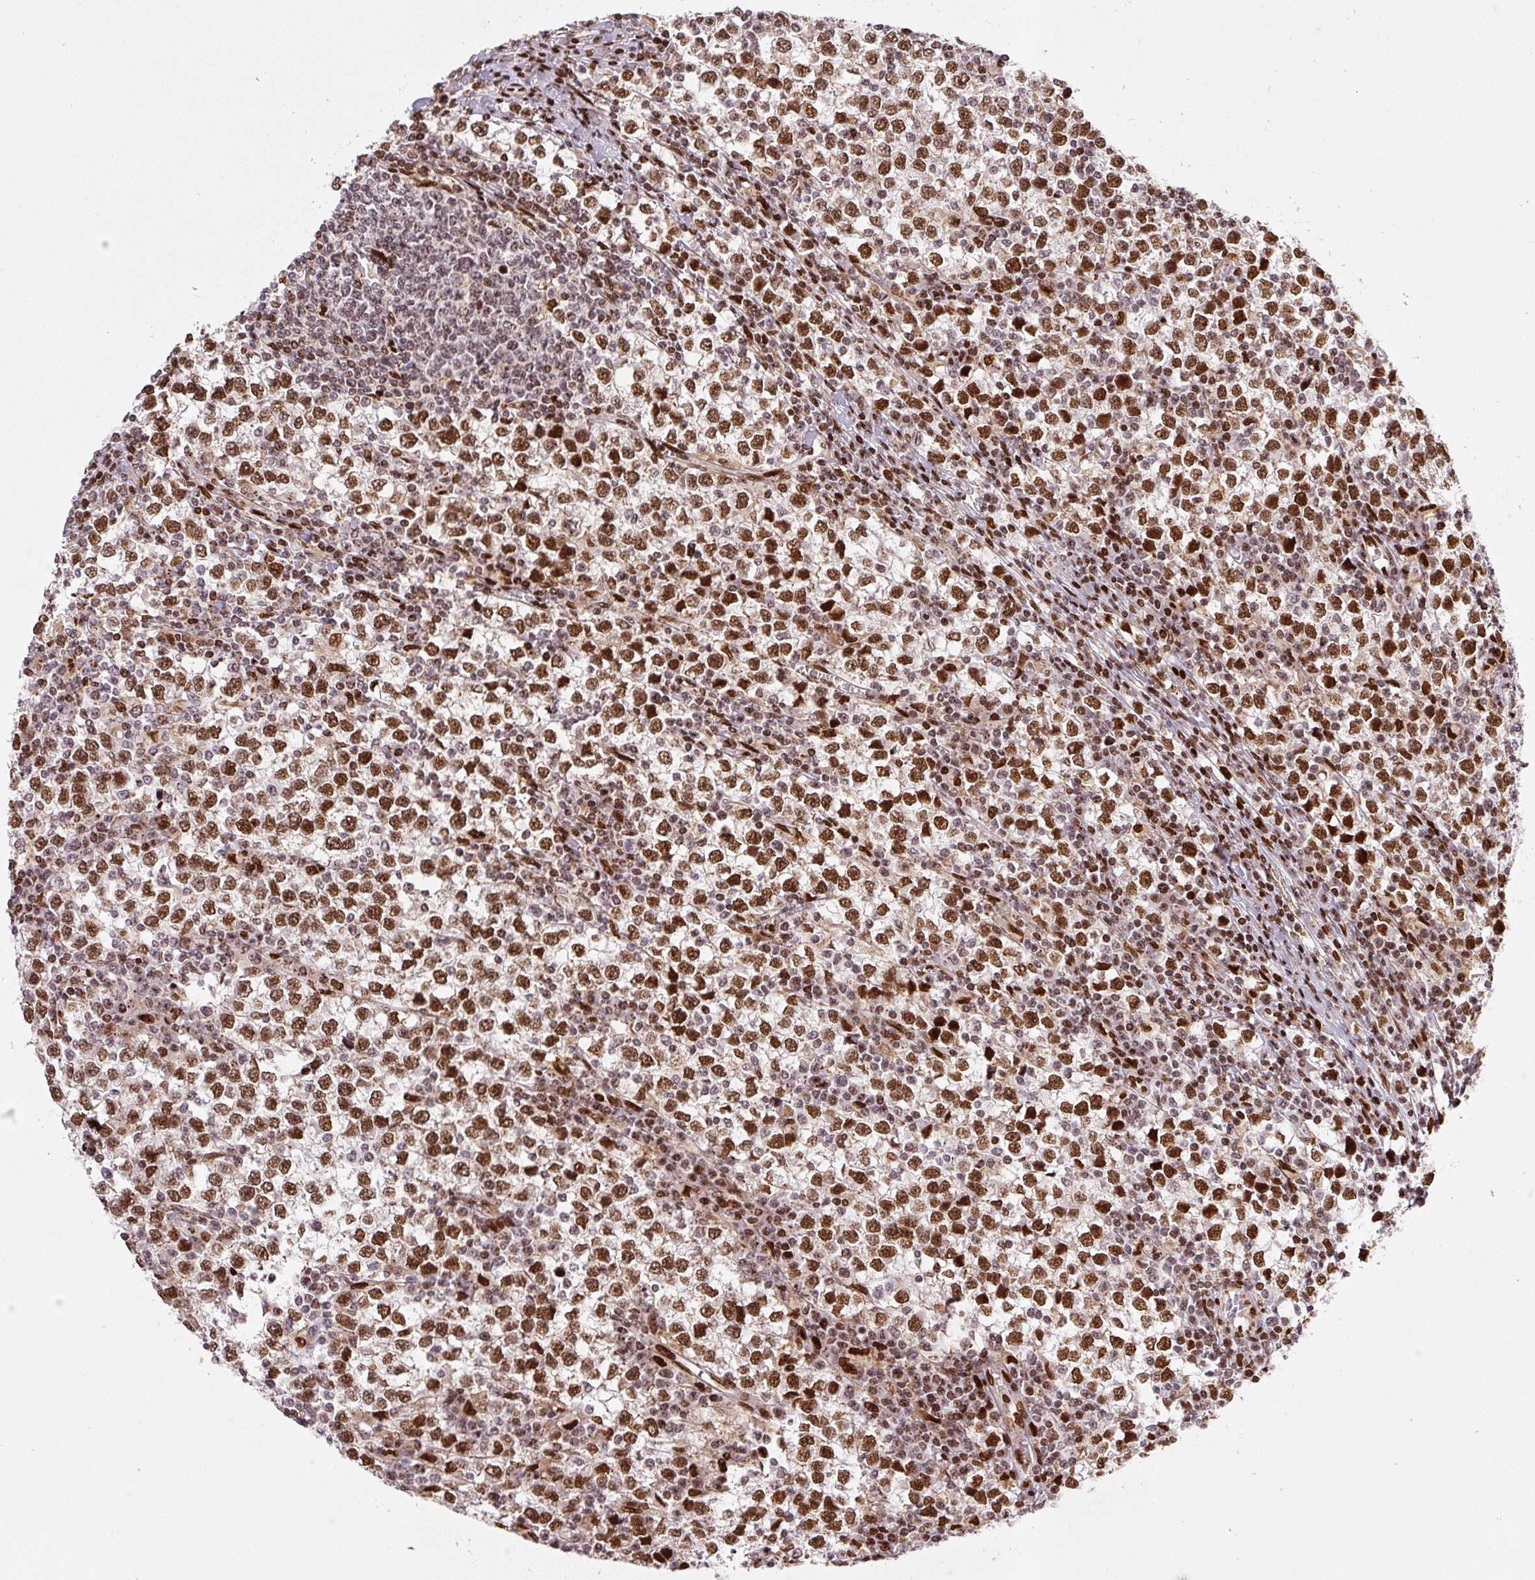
{"staining": {"intensity": "strong", "quantity": ">75%", "location": "nuclear"}, "tissue": "testis cancer", "cell_type": "Tumor cells", "image_type": "cancer", "snomed": [{"axis": "morphology", "description": "Seminoma, NOS"}, {"axis": "topography", "description": "Testis"}], "caption": "Seminoma (testis) tissue demonstrates strong nuclear positivity in approximately >75% of tumor cells", "gene": "PYDC2", "patient": {"sex": "male", "age": 65}}